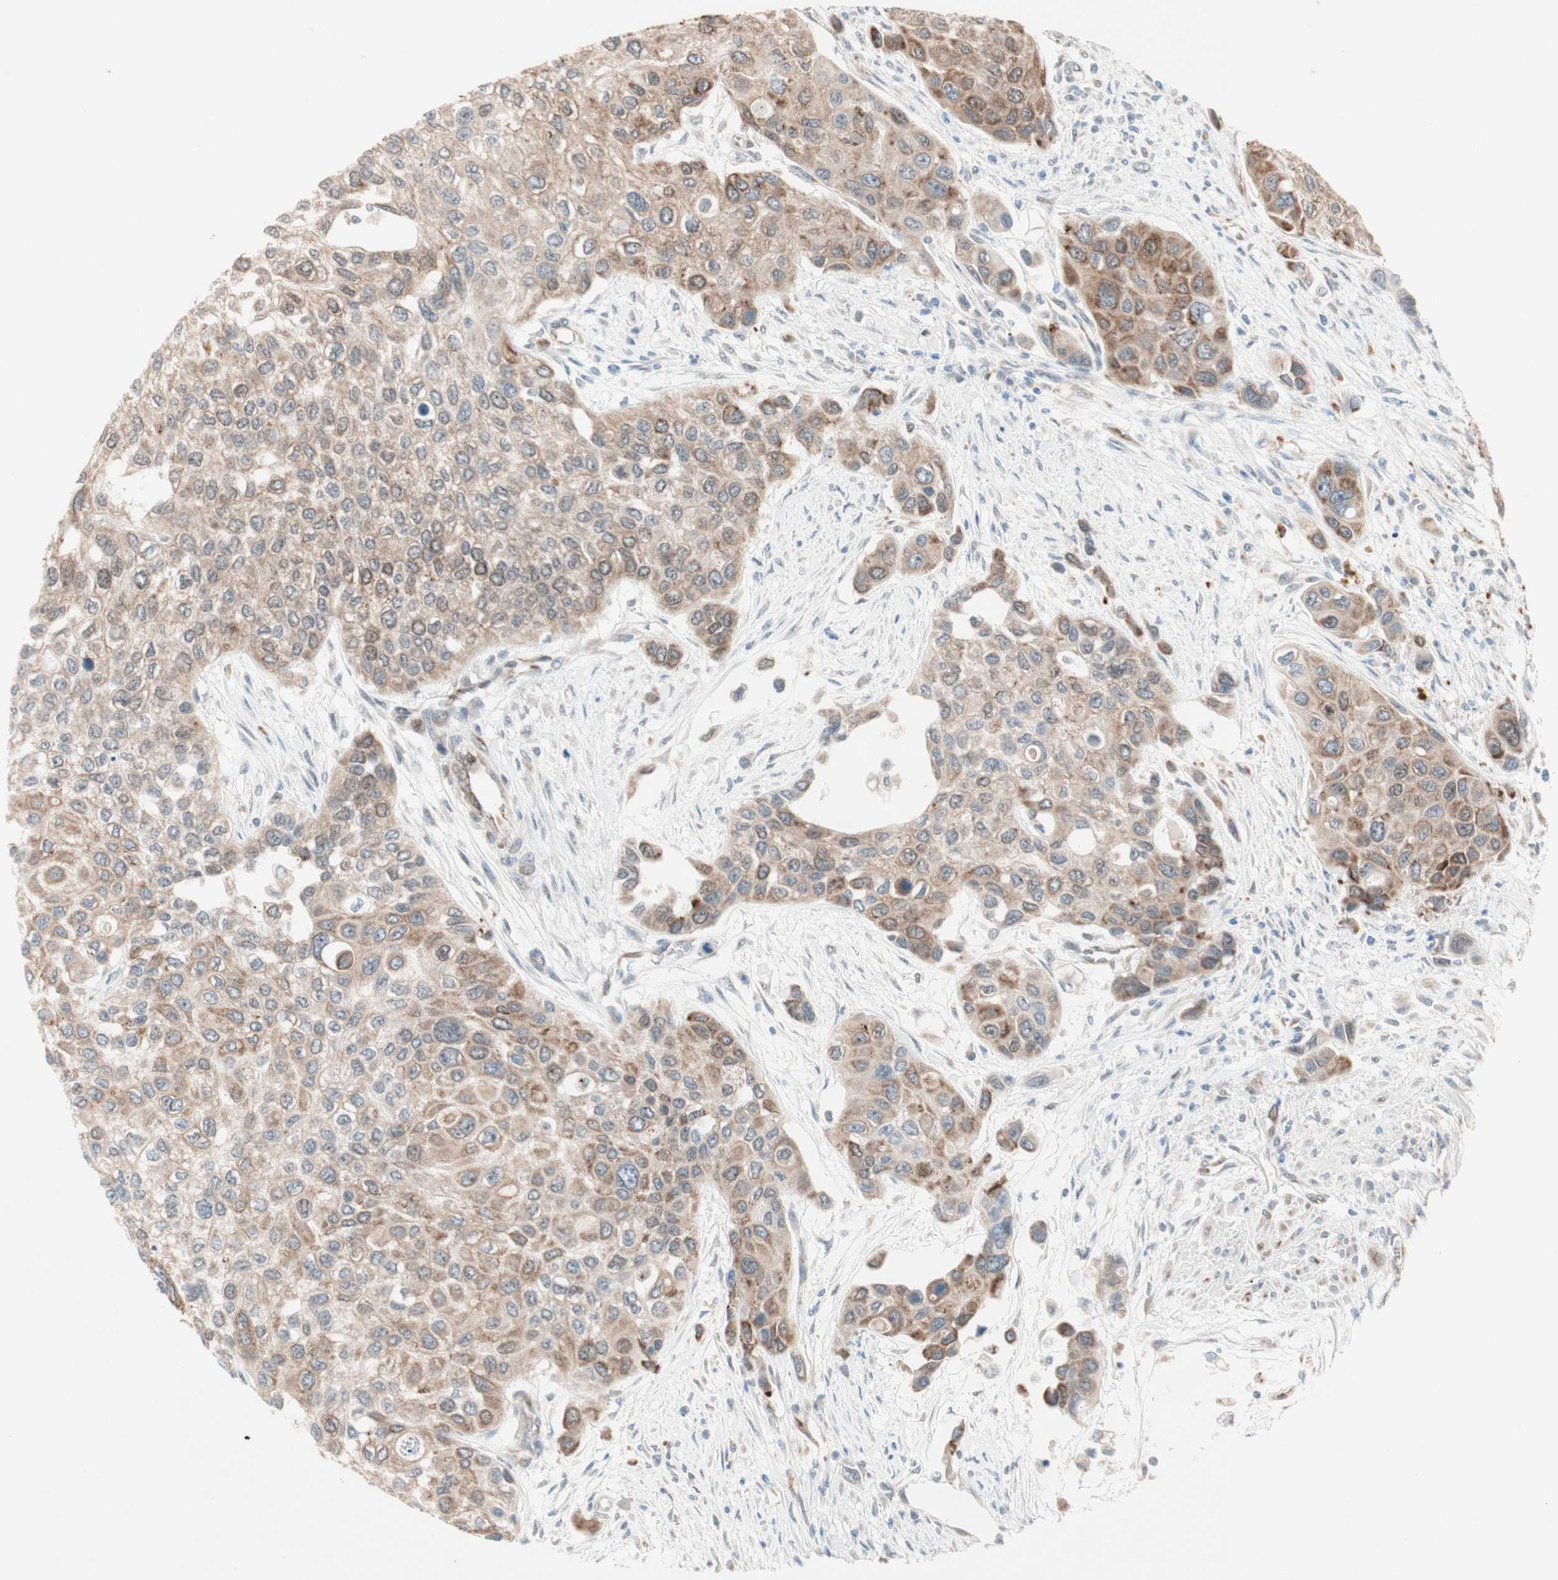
{"staining": {"intensity": "moderate", "quantity": ">75%", "location": "cytoplasmic/membranous"}, "tissue": "urothelial cancer", "cell_type": "Tumor cells", "image_type": "cancer", "snomed": [{"axis": "morphology", "description": "Urothelial carcinoma, High grade"}, {"axis": "topography", "description": "Urinary bladder"}], "caption": "Protein expression analysis of urothelial cancer shows moderate cytoplasmic/membranous positivity in approximately >75% of tumor cells. The protein is shown in brown color, while the nuclei are stained blue.", "gene": "ZNF37A", "patient": {"sex": "female", "age": 56}}